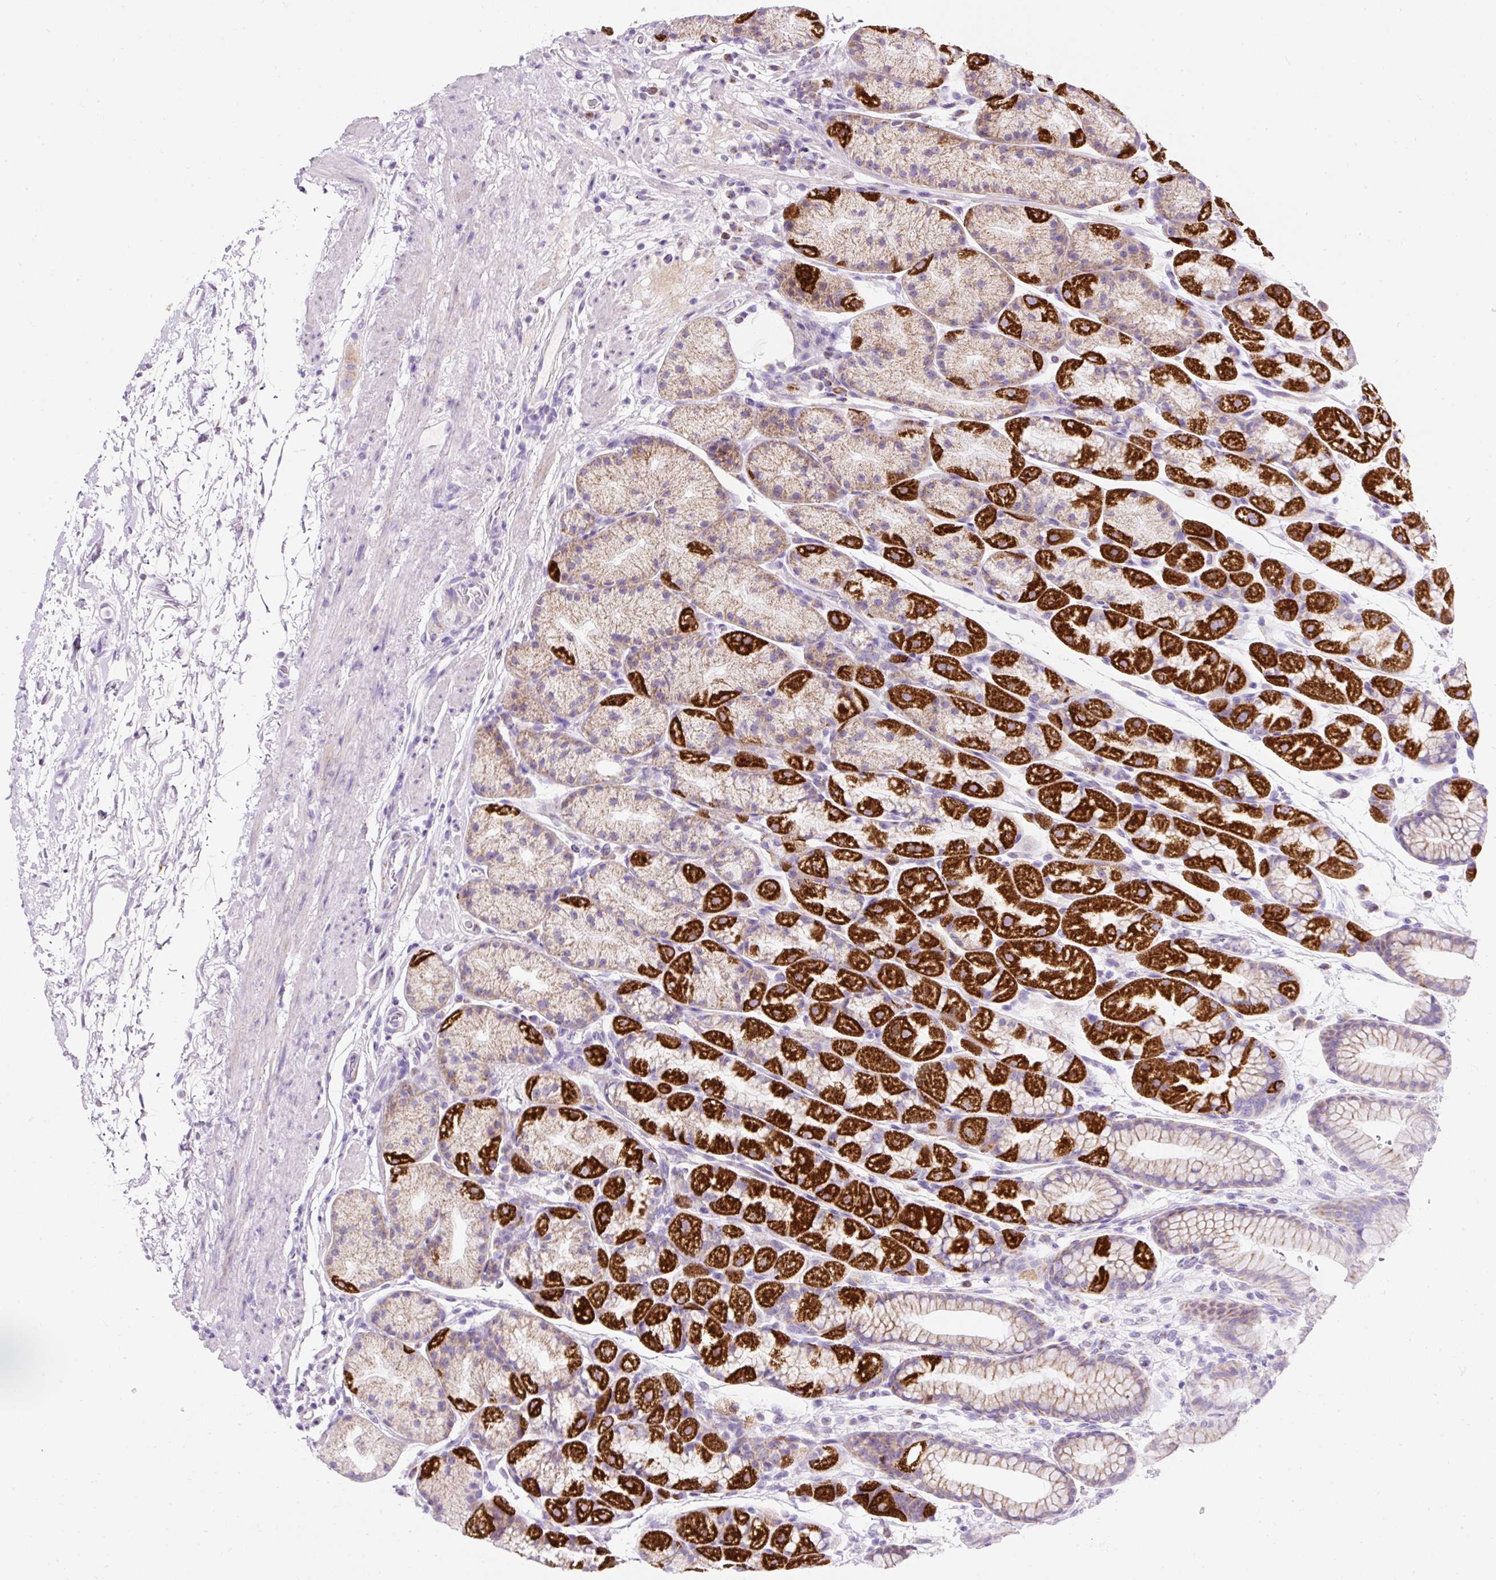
{"staining": {"intensity": "strong", "quantity": "25%-75%", "location": "cytoplasmic/membranous"}, "tissue": "stomach", "cell_type": "Glandular cells", "image_type": "normal", "snomed": [{"axis": "morphology", "description": "Normal tissue, NOS"}, {"axis": "topography", "description": "Stomach, lower"}], "caption": "Stomach stained for a protein (brown) displays strong cytoplasmic/membranous positive expression in about 25%-75% of glandular cells.", "gene": "PLPP2", "patient": {"sex": "male", "age": 67}}